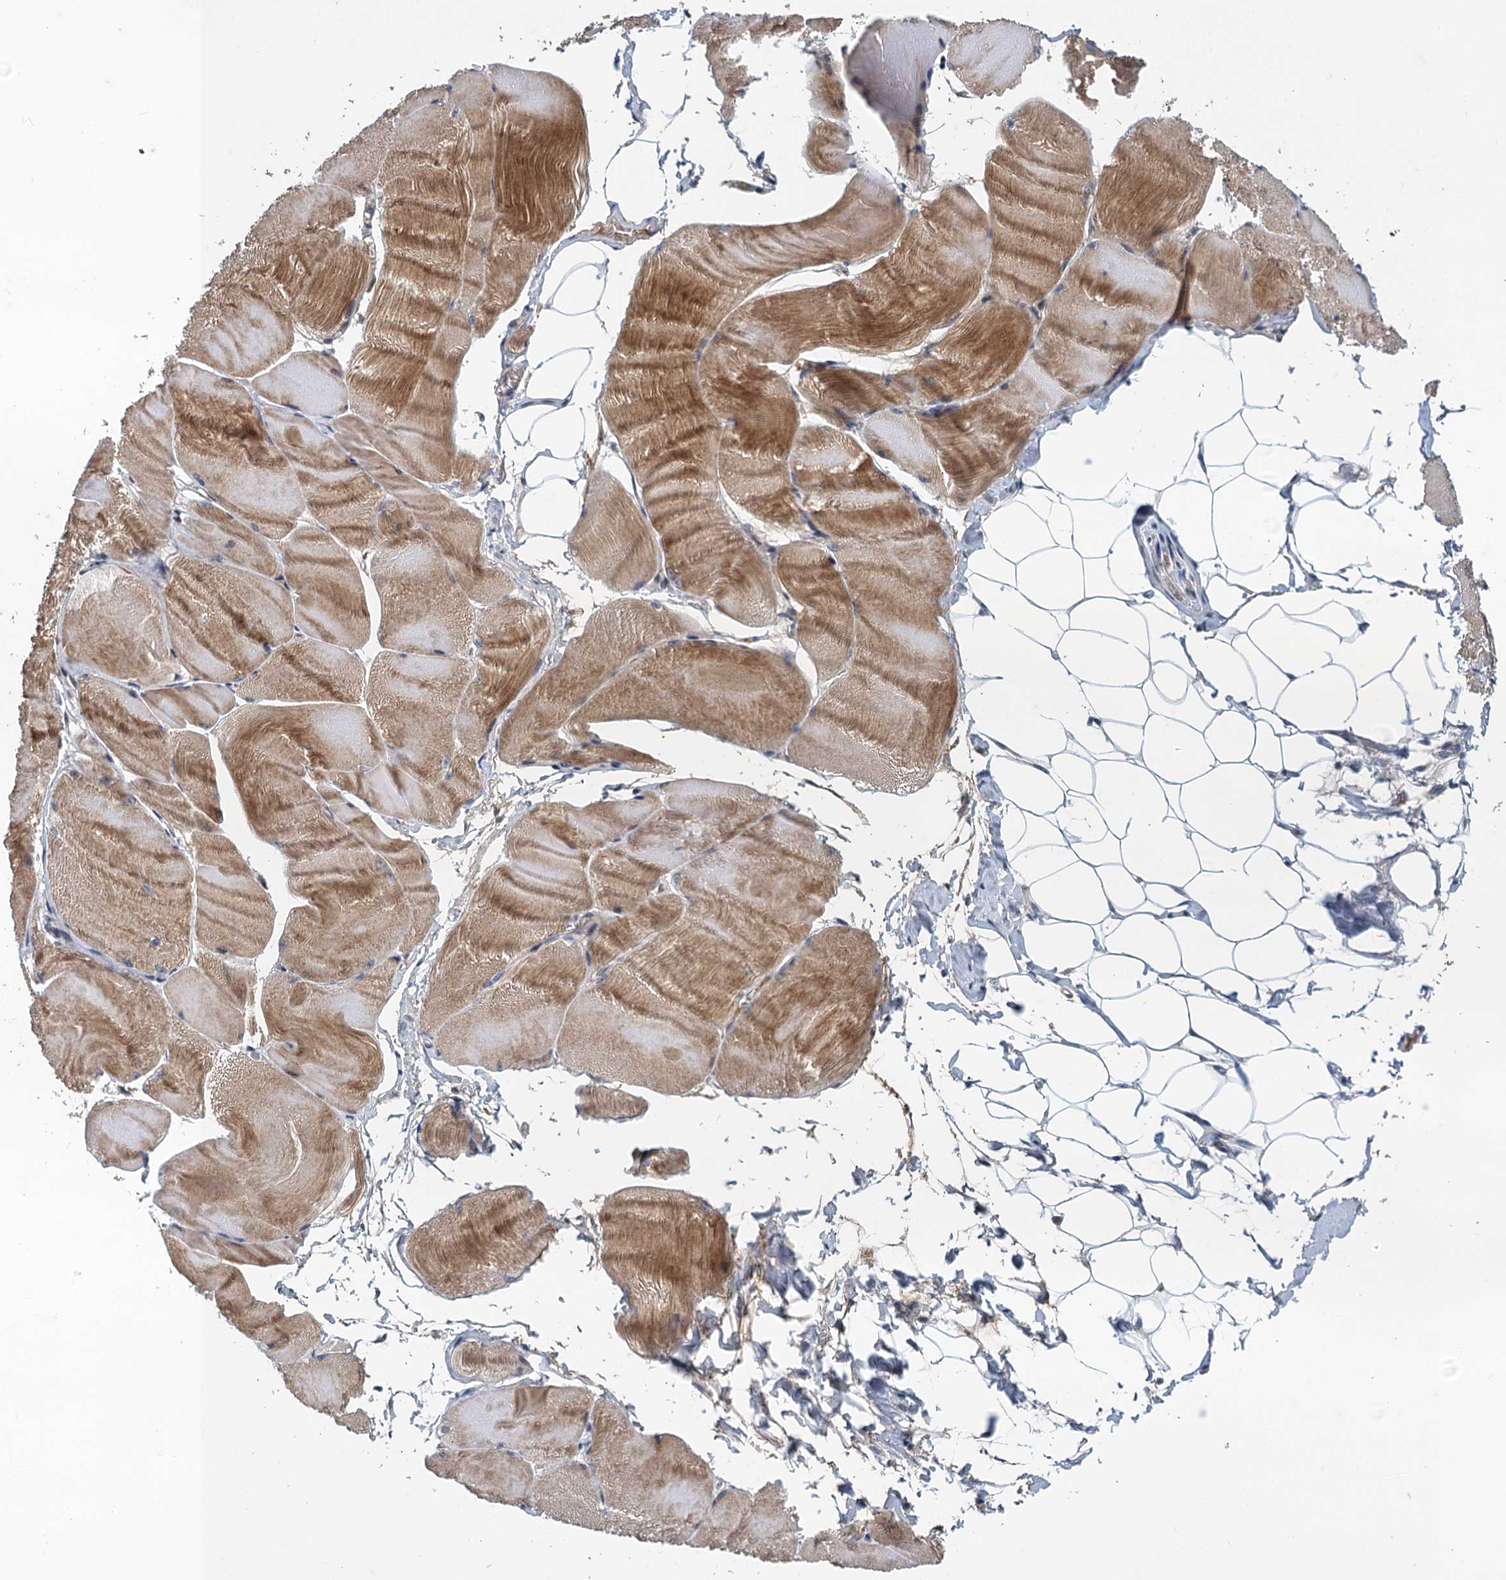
{"staining": {"intensity": "moderate", "quantity": "25%-75%", "location": "cytoplasmic/membranous"}, "tissue": "skeletal muscle", "cell_type": "Myocytes", "image_type": "normal", "snomed": [{"axis": "morphology", "description": "Normal tissue, NOS"}, {"axis": "morphology", "description": "Basal cell carcinoma"}, {"axis": "topography", "description": "Skeletal muscle"}], "caption": "About 25%-75% of myocytes in unremarkable human skeletal muscle demonstrate moderate cytoplasmic/membranous protein staining as visualized by brown immunohistochemical staining.", "gene": "MDM1", "patient": {"sex": "female", "age": 64}}